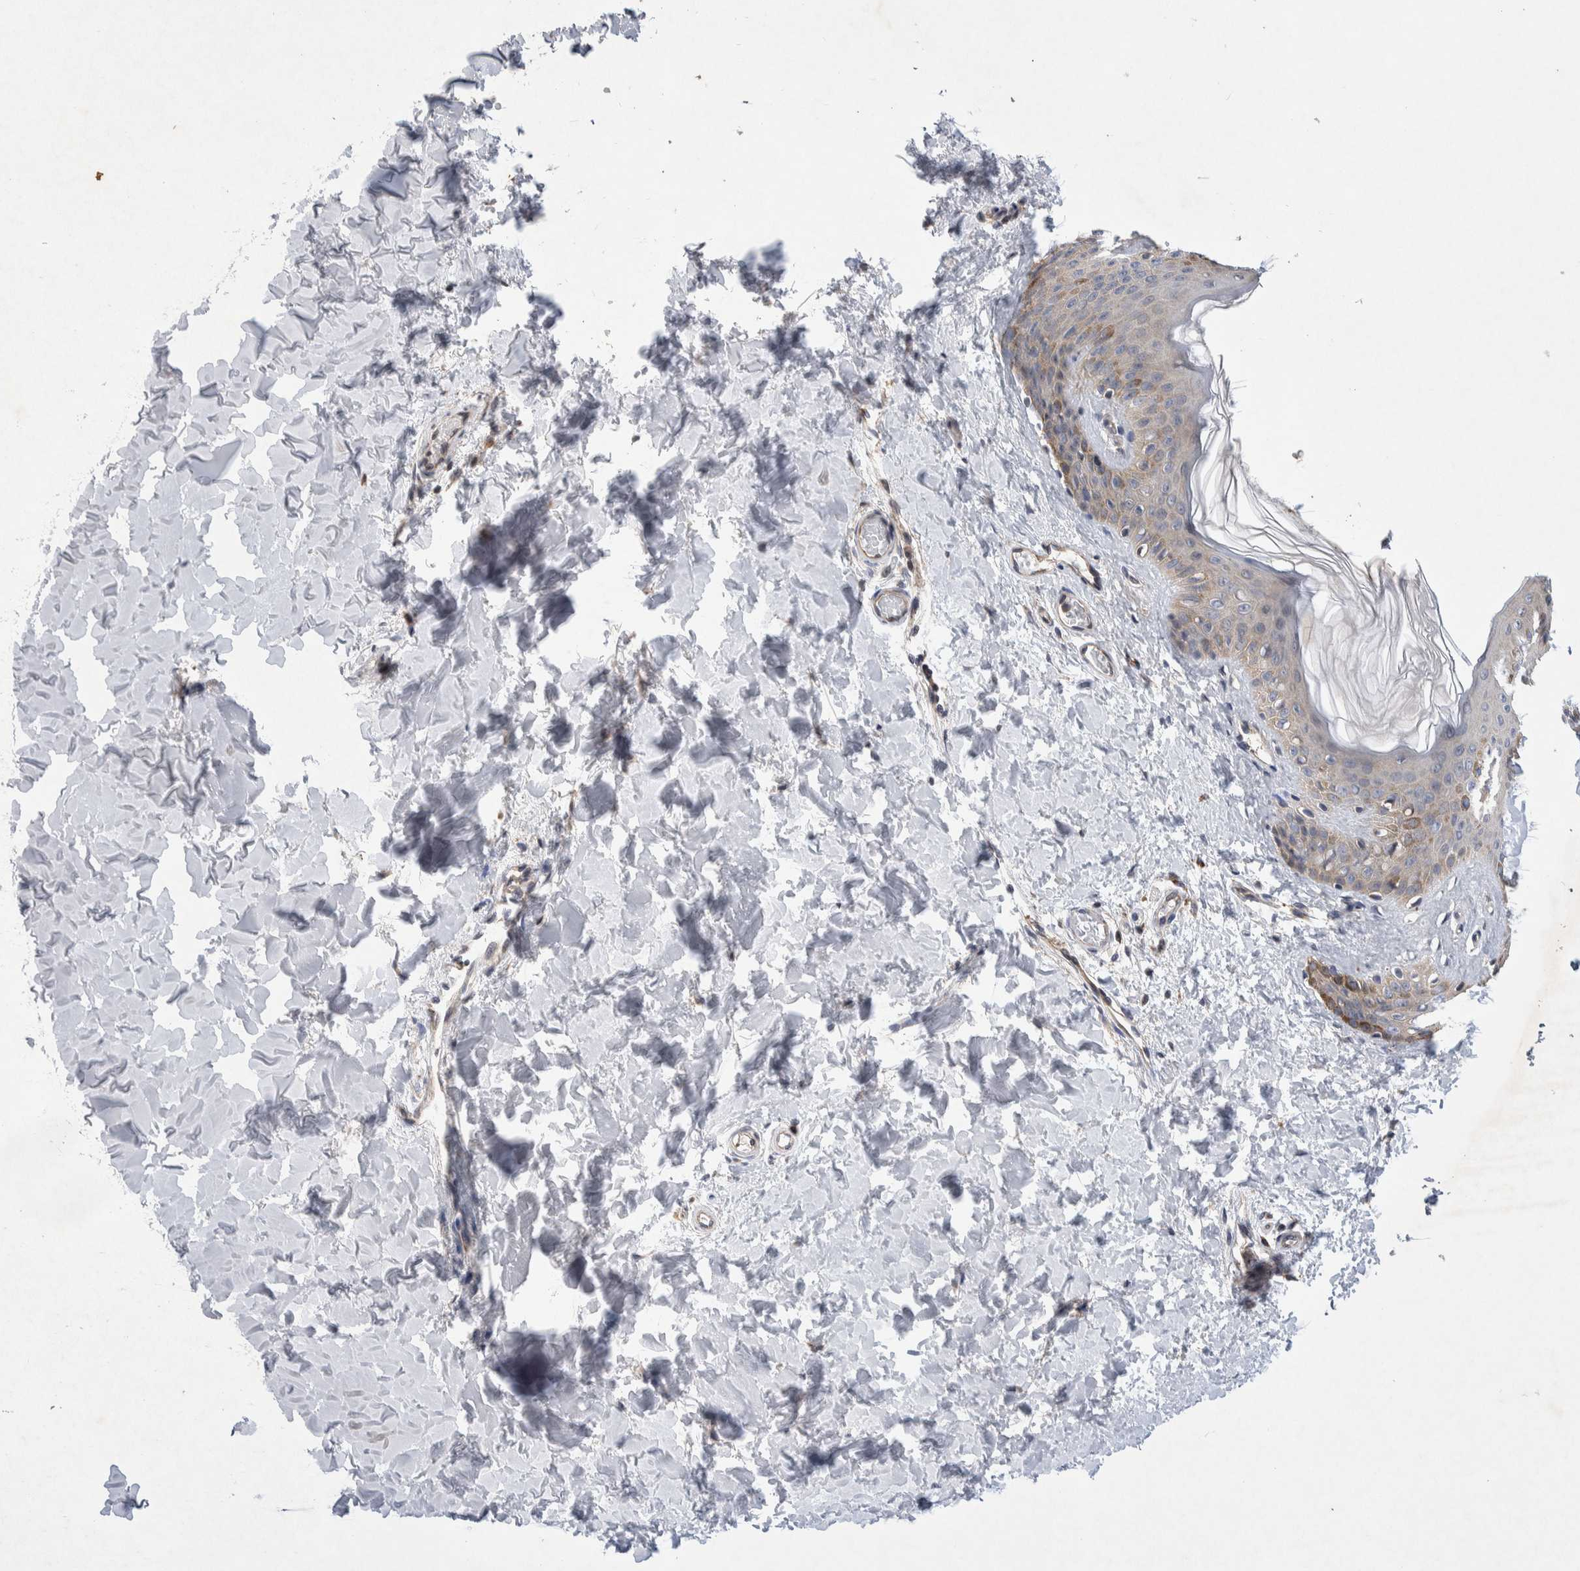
{"staining": {"intensity": "negative", "quantity": "none", "location": "none"}, "tissue": "skin", "cell_type": "Fibroblasts", "image_type": "normal", "snomed": [{"axis": "morphology", "description": "Normal tissue, NOS"}, {"axis": "morphology", "description": "Neoplasm, benign, NOS"}, {"axis": "topography", "description": "Skin"}, {"axis": "topography", "description": "Soft tissue"}], "caption": "High power microscopy photomicrograph of an immunohistochemistry micrograph of unremarkable skin, revealing no significant expression in fibroblasts.", "gene": "LZTS1", "patient": {"sex": "male", "age": 26}}